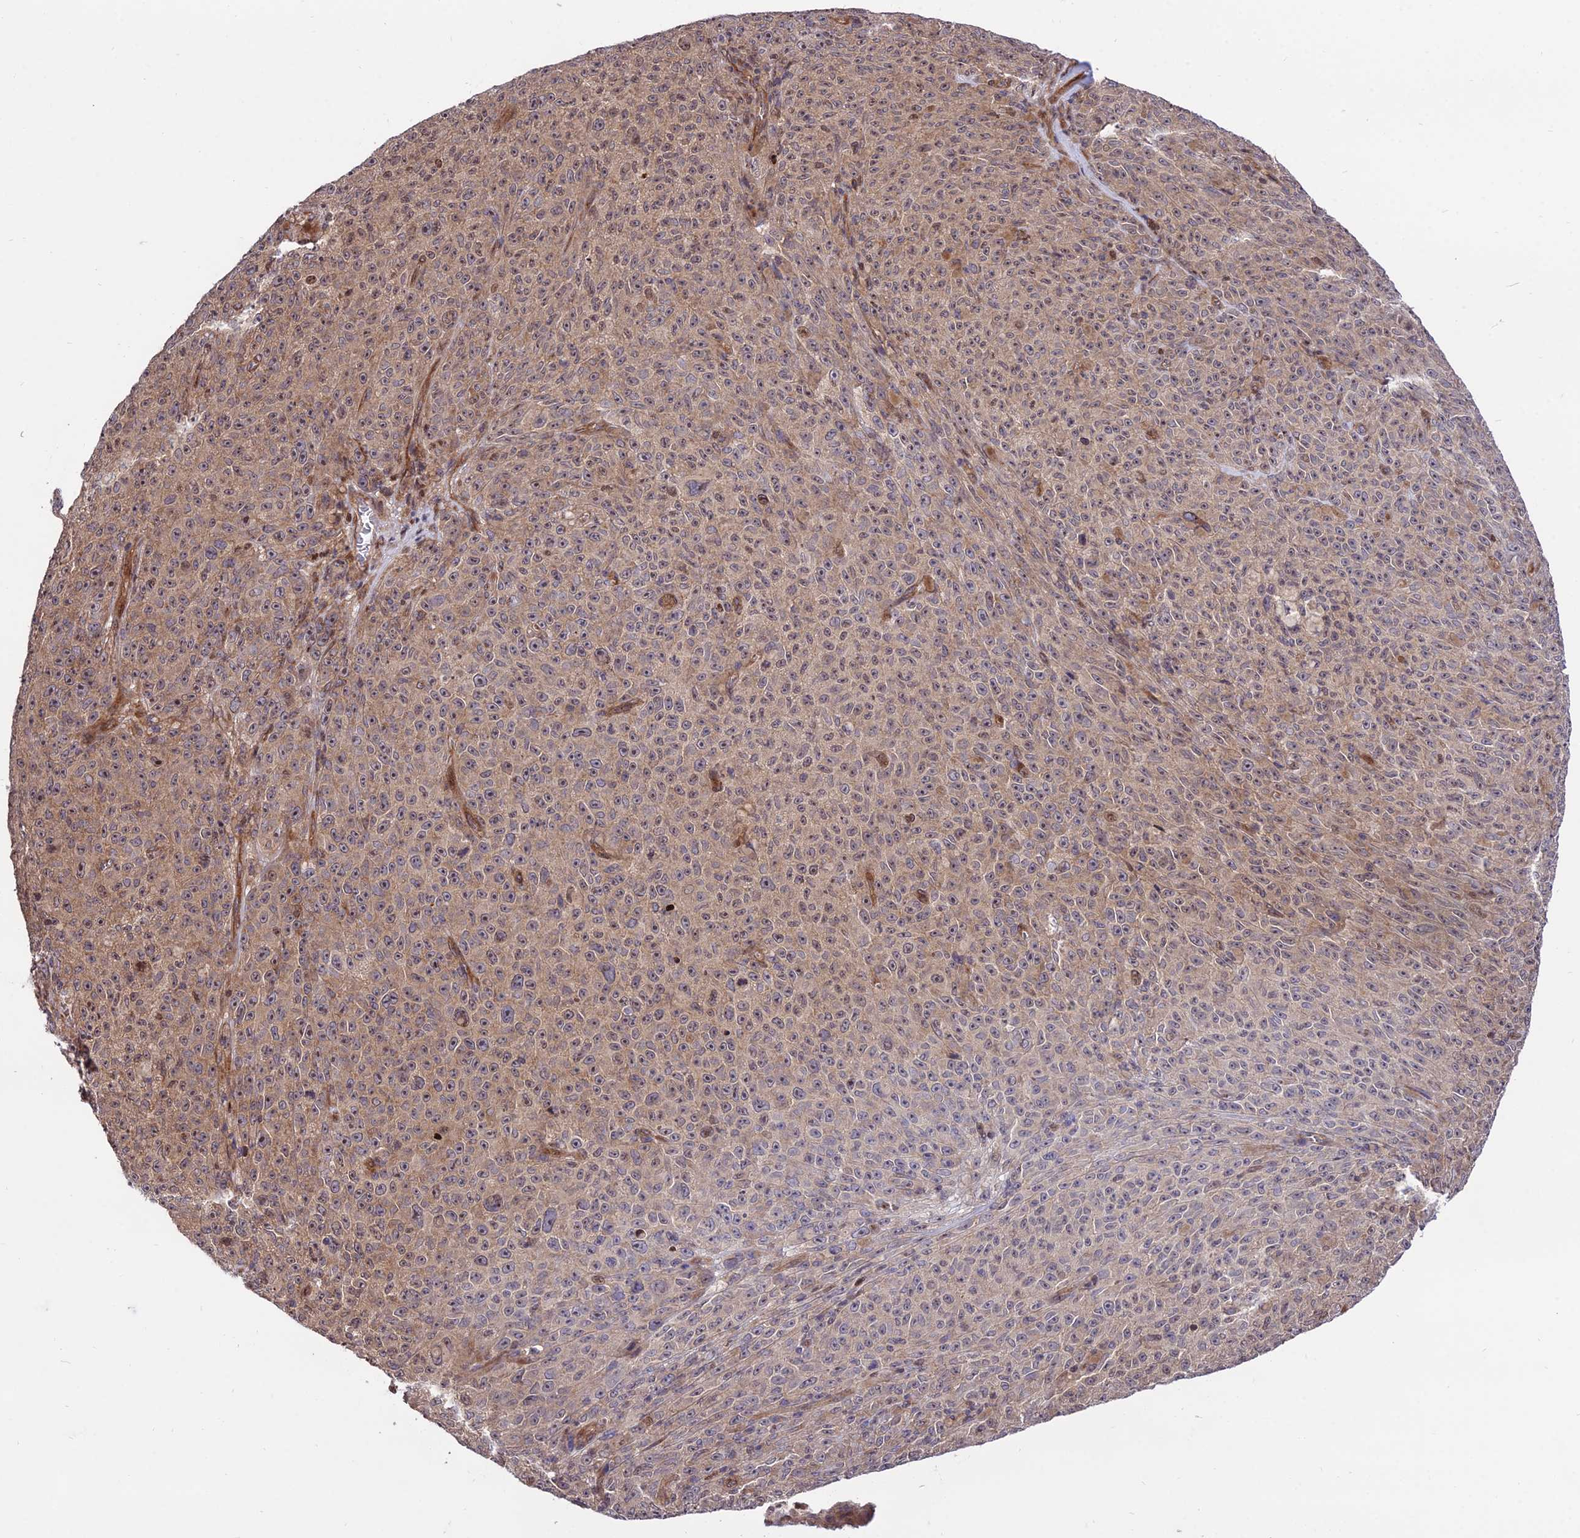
{"staining": {"intensity": "weak", "quantity": ">75%", "location": "cytoplasmic/membranous"}, "tissue": "melanoma", "cell_type": "Tumor cells", "image_type": "cancer", "snomed": [{"axis": "morphology", "description": "Malignant melanoma, NOS"}, {"axis": "topography", "description": "Skin"}], "caption": "This is a histology image of immunohistochemistry (IHC) staining of malignant melanoma, which shows weak positivity in the cytoplasmic/membranous of tumor cells.", "gene": "SMG6", "patient": {"sex": "female", "age": 82}}